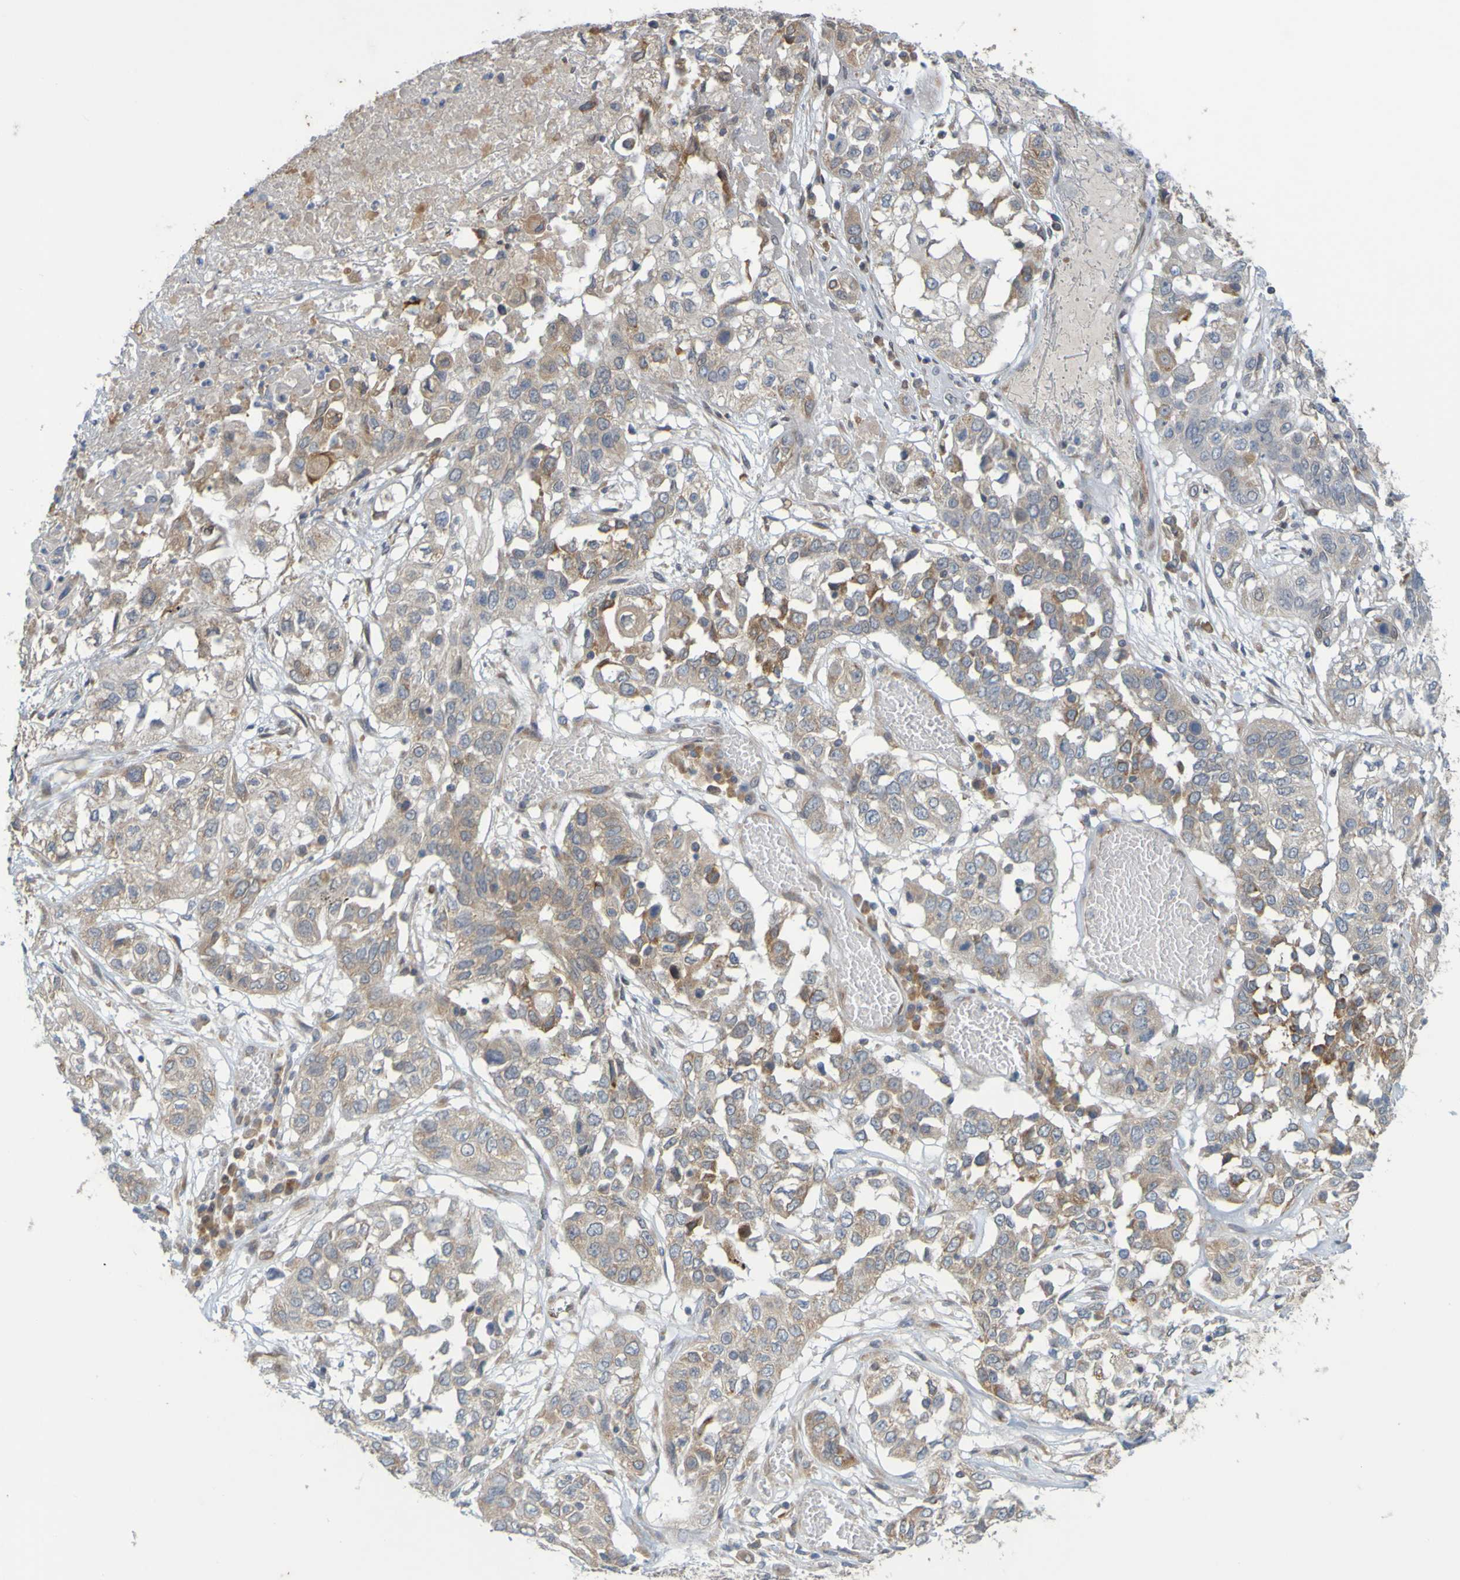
{"staining": {"intensity": "moderate", "quantity": "25%-75%", "location": "cytoplasmic/membranous"}, "tissue": "lung cancer", "cell_type": "Tumor cells", "image_type": "cancer", "snomed": [{"axis": "morphology", "description": "Squamous cell carcinoma, NOS"}, {"axis": "topography", "description": "Lung"}], "caption": "Human lung cancer (squamous cell carcinoma) stained with a brown dye demonstrates moderate cytoplasmic/membranous positive positivity in about 25%-75% of tumor cells.", "gene": "MOGS", "patient": {"sex": "male", "age": 71}}